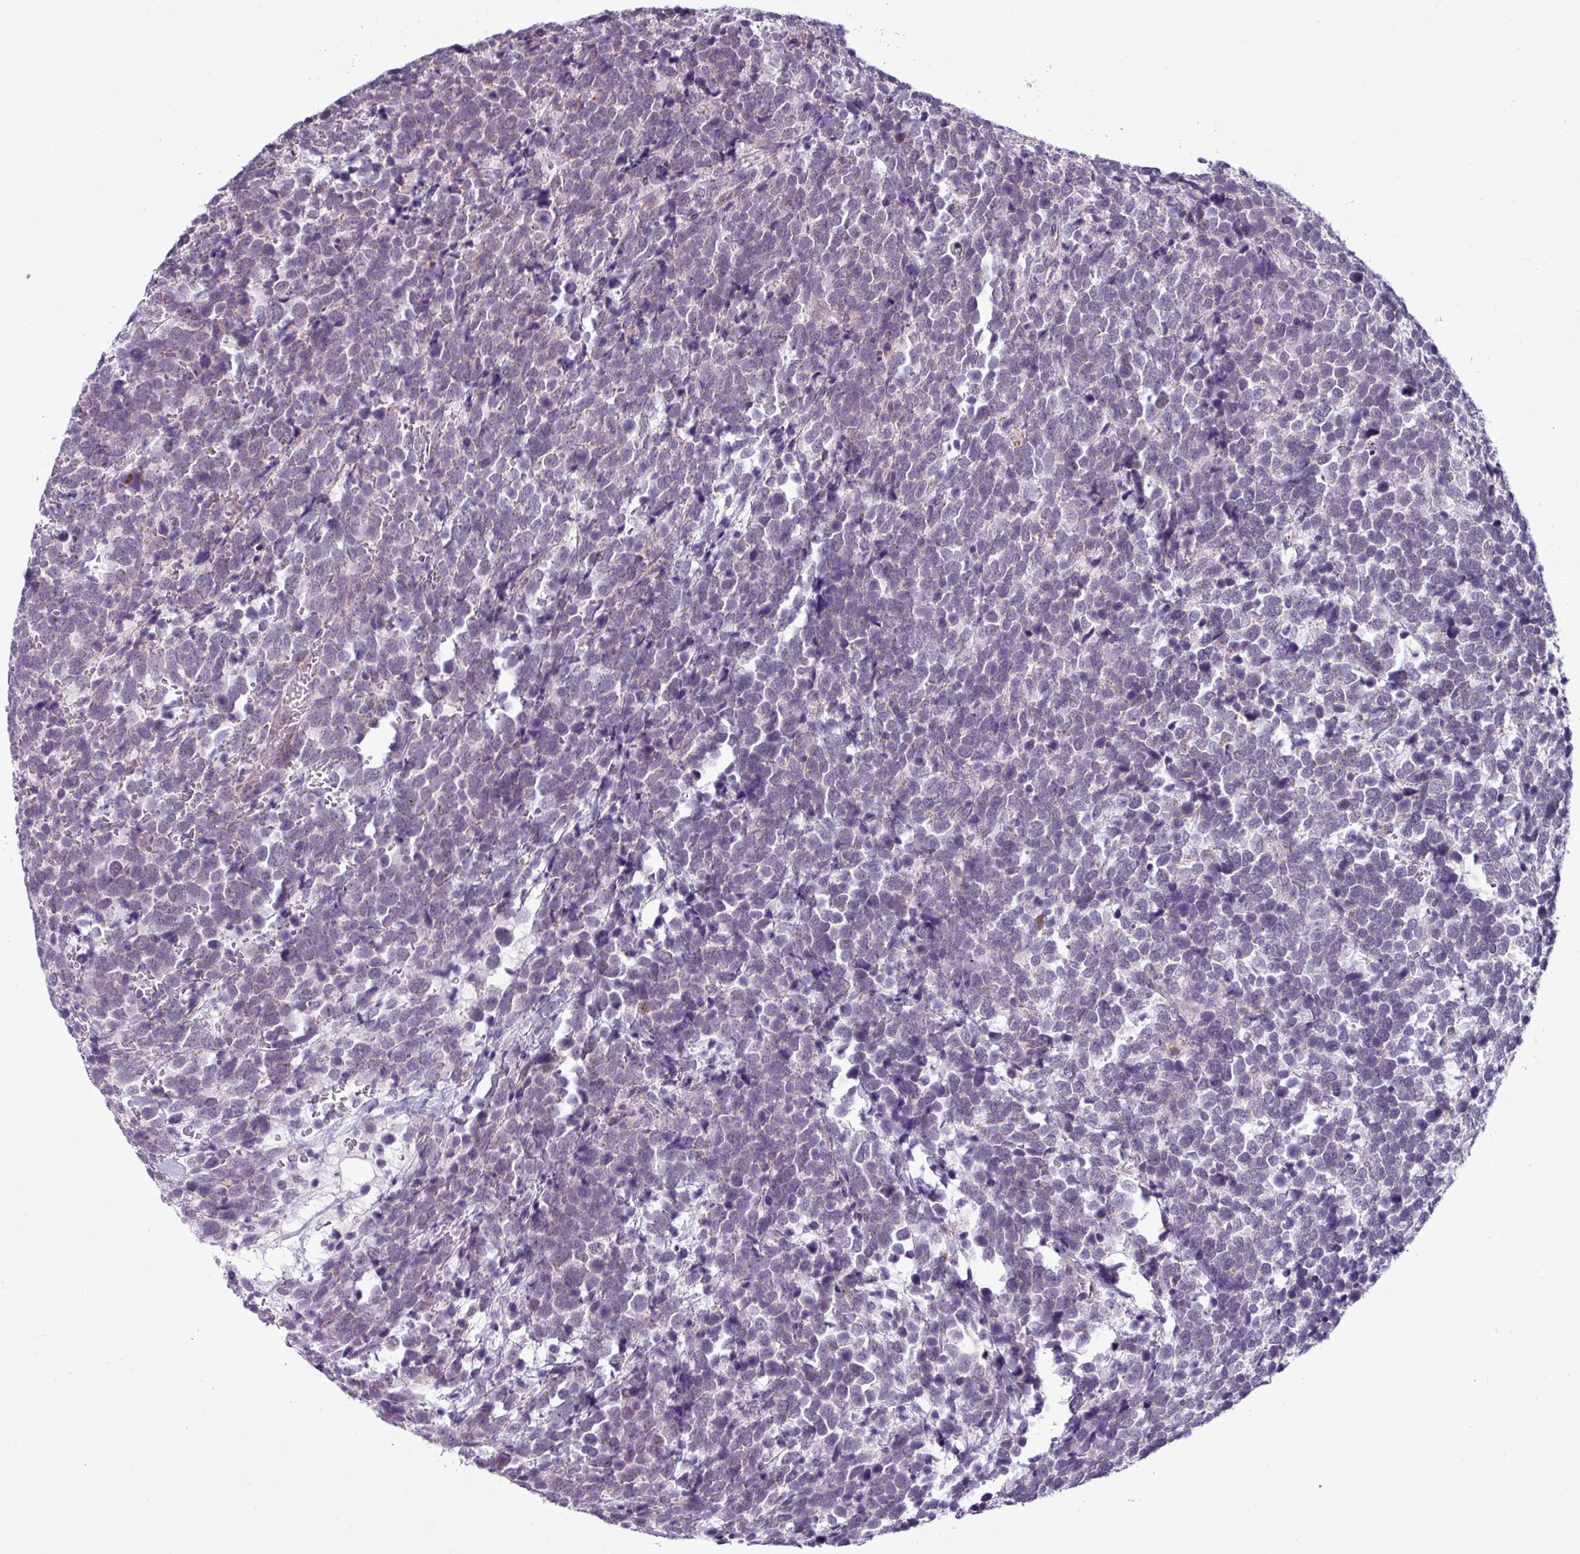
{"staining": {"intensity": "weak", "quantity": "25%-75%", "location": "nuclear"}, "tissue": "urothelial cancer", "cell_type": "Tumor cells", "image_type": "cancer", "snomed": [{"axis": "morphology", "description": "Urothelial carcinoma, High grade"}, {"axis": "topography", "description": "Urinary bladder"}], "caption": "Urothelial cancer stained for a protein (brown) shows weak nuclear positive staining in about 25%-75% of tumor cells.", "gene": "ZNF217", "patient": {"sex": "female", "age": 82}}